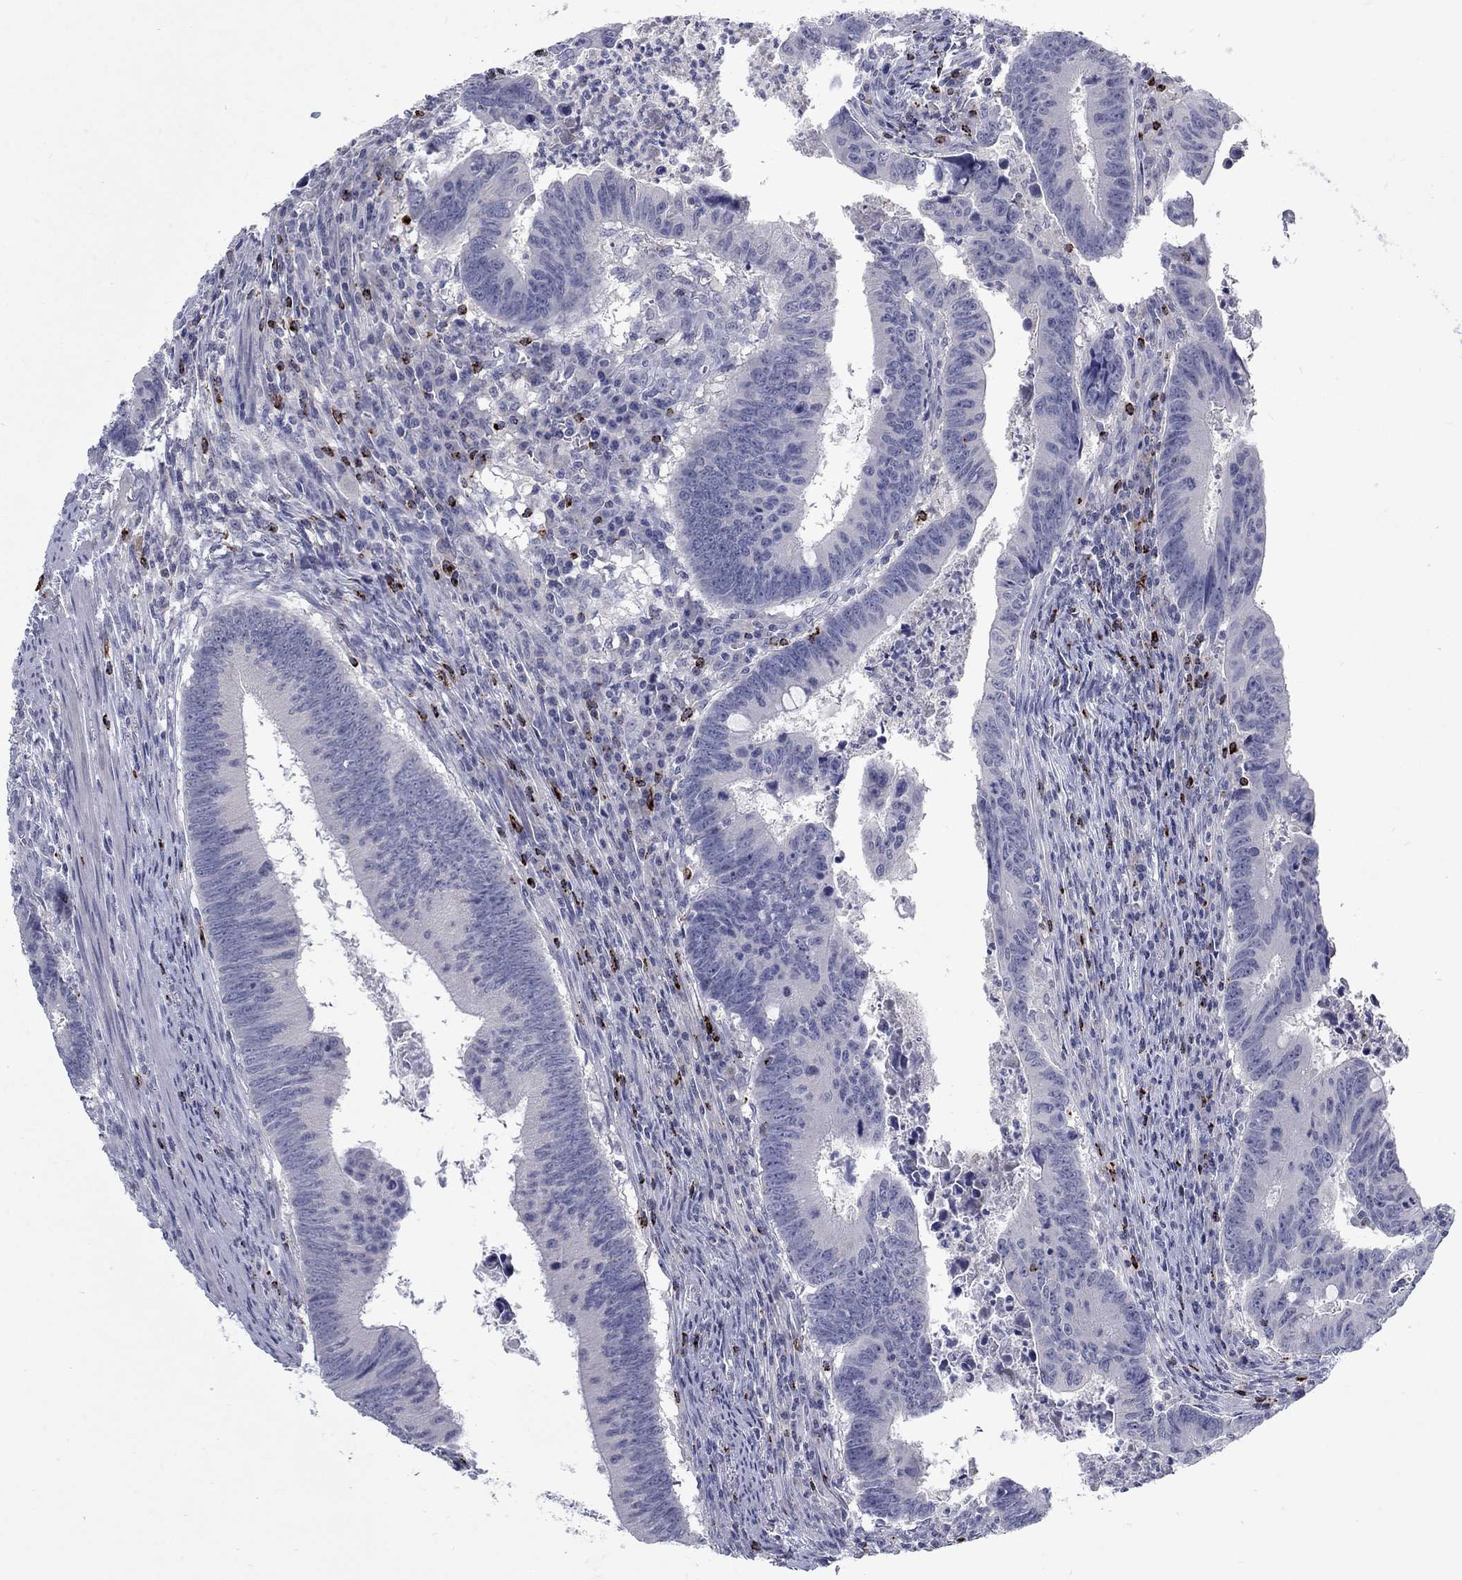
{"staining": {"intensity": "negative", "quantity": "none", "location": "none"}, "tissue": "colorectal cancer", "cell_type": "Tumor cells", "image_type": "cancer", "snomed": [{"axis": "morphology", "description": "Adenocarcinoma, NOS"}, {"axis": "topography", "description": "Colon"}], "caption": "Colorectal adenocarcinoma stained for a protein using immunohistochemistry (IHC) exhibits no staining tumor cells.", "gene": "GZMA", "patient": {"sex": "female", "age": 87}}